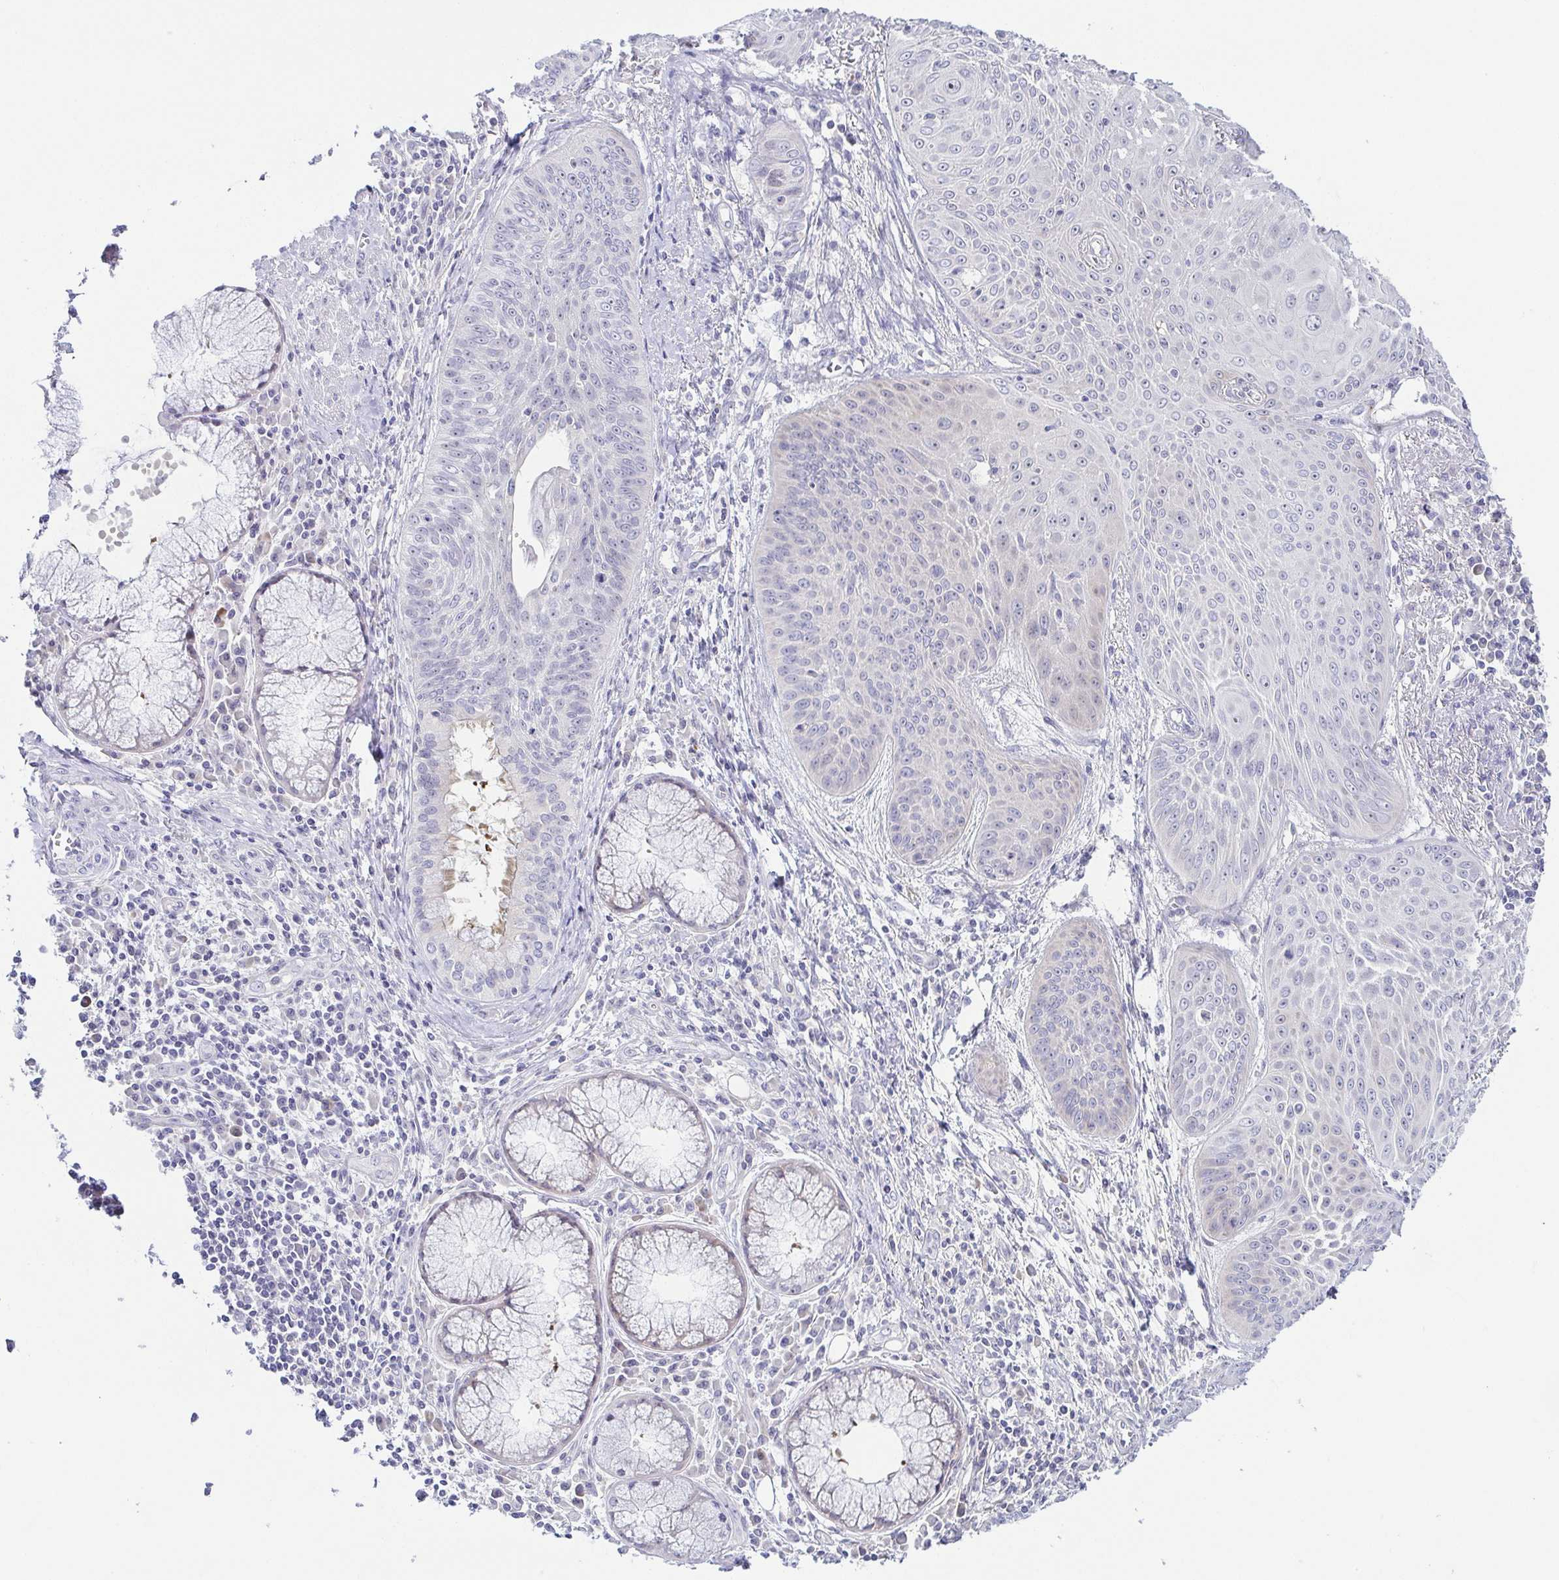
{"staining": {"intensity": "negative", "quantity": "none", "location": "none"}, "tissue": "lung cancer", "cell_type": "Tumor cells", "image_type": "cancer", "snomed": [{"axis": "morphology", "description": "Squamous cell carcinoma, NOS"}, {"axis": "topography", "description": "Lung"}], "caption": "Lung squamous cell carcinoma stained for a protein using immunohistochemistry (IHC) demonstrates no expression tumor cells.", "gene": "FAM162B", "patient": {"sex": "male", "age": 74}}